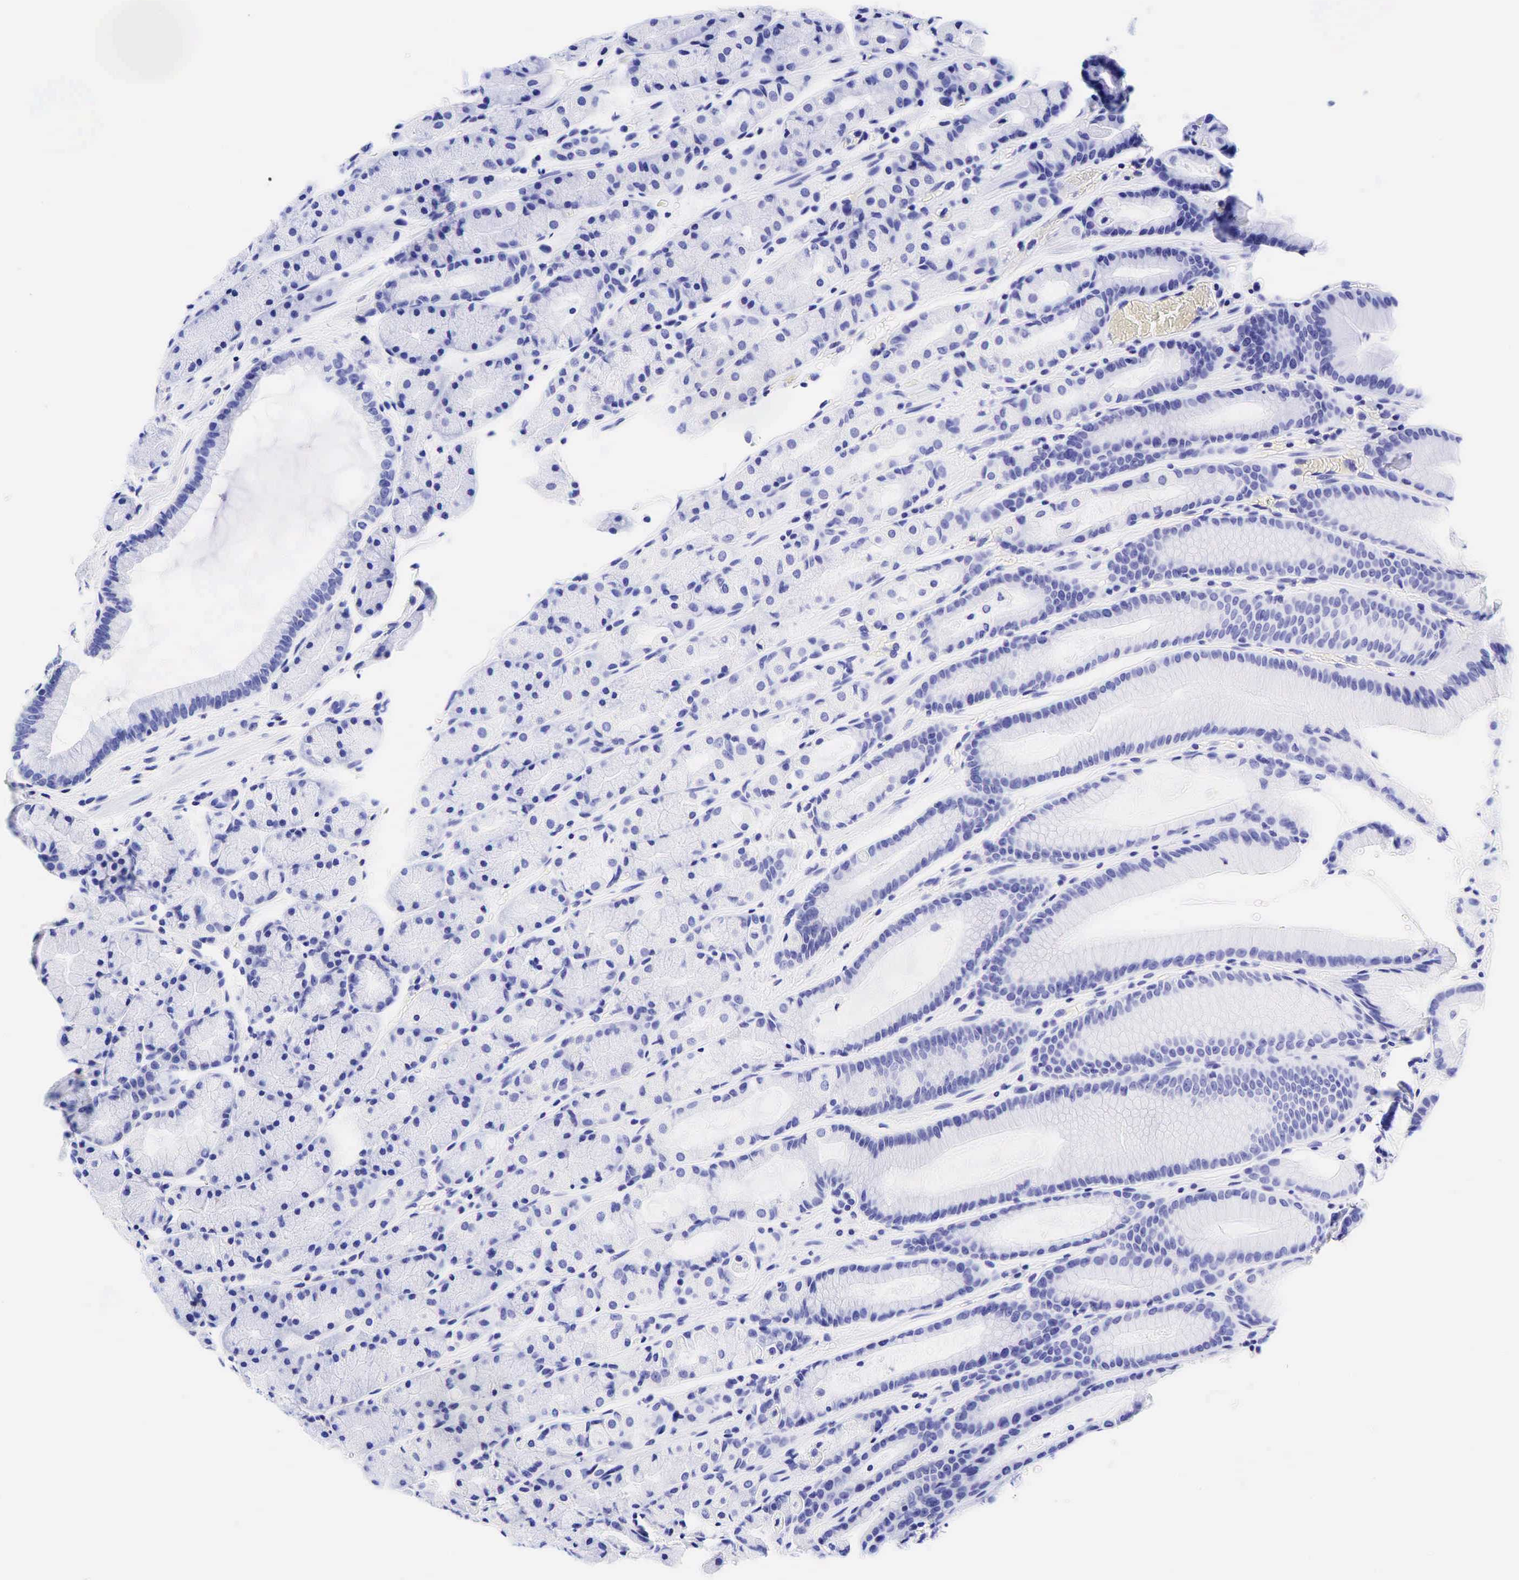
{"staining": {"intensity": "negative", "quantity": "none", "location": "none"}, "tissue": "stomach", "cell_type": "Glandular cells", "image_type": "normal", "snomed": [{"axis": "morphology", "description": "Normal tissue, NOS"}, {"axis": "topography", "description": "Stomach, upper"}], "caption": "Glandular cells show no significant expression in unremarkable stomach. (DAB immunohistochemistry (IHC) with hematoxylin counter stain).", "gene": "CD99", "patient": {"sex": "male", "age": 72}}